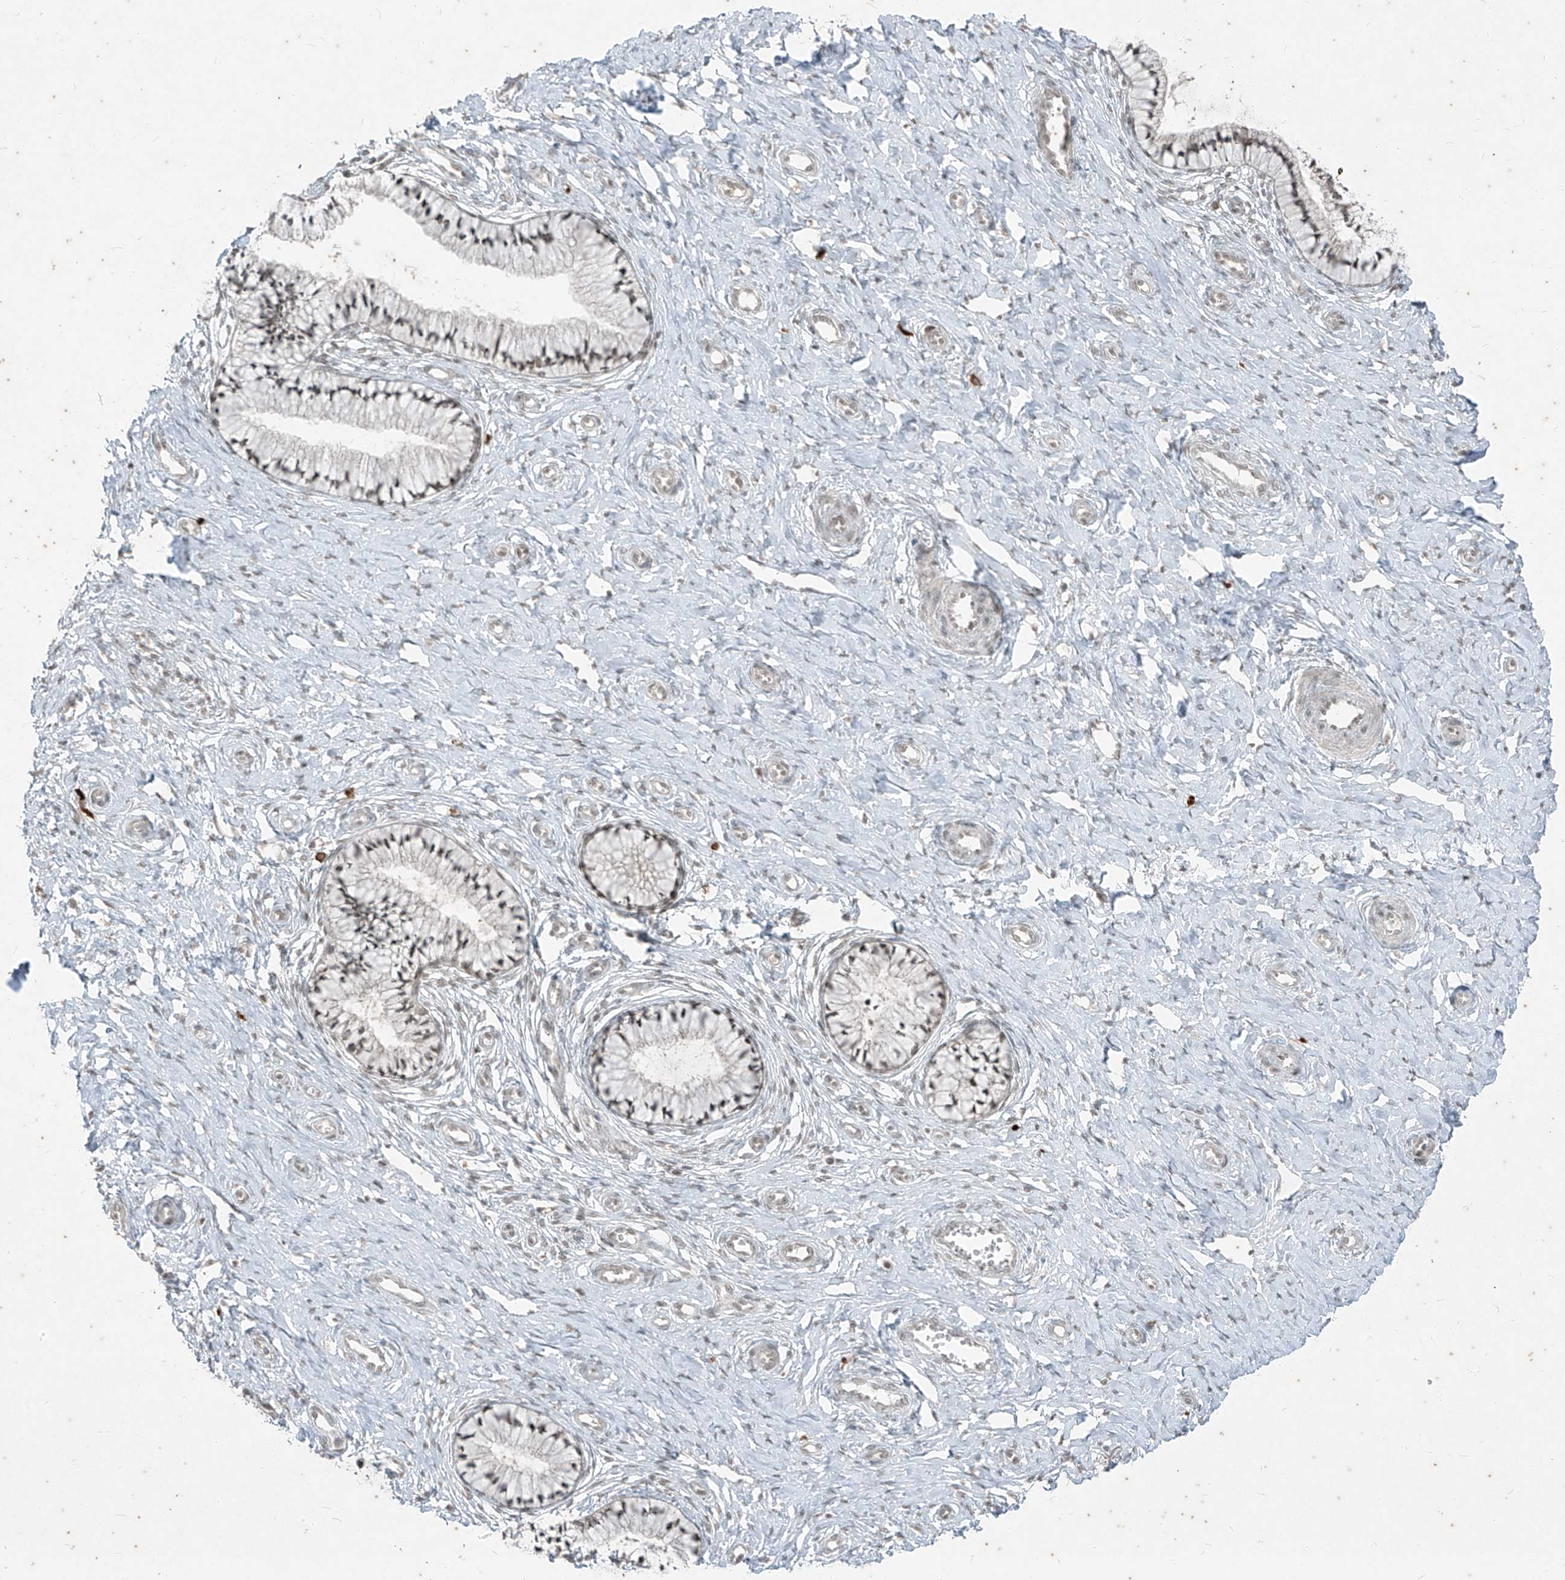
{"staining": {"intensity": "moderate", "quantity": ">75%", "location": "nuclear"}, "tissue": "cervix", "cell_type": "Glandular cells", "image_type": "normal", "snomed": [{"axis": "morphology", "description": "Normal tissue, NOS"}, {"axis": "topography", "description": "Cervix"}], "caption": "Cervix stained with a brown dye exhibits moderate nuclear positive staining in about >75% of glandular cells.", "gene": "ZNF354B", "patient": {"sex": "female", "age": 36}}